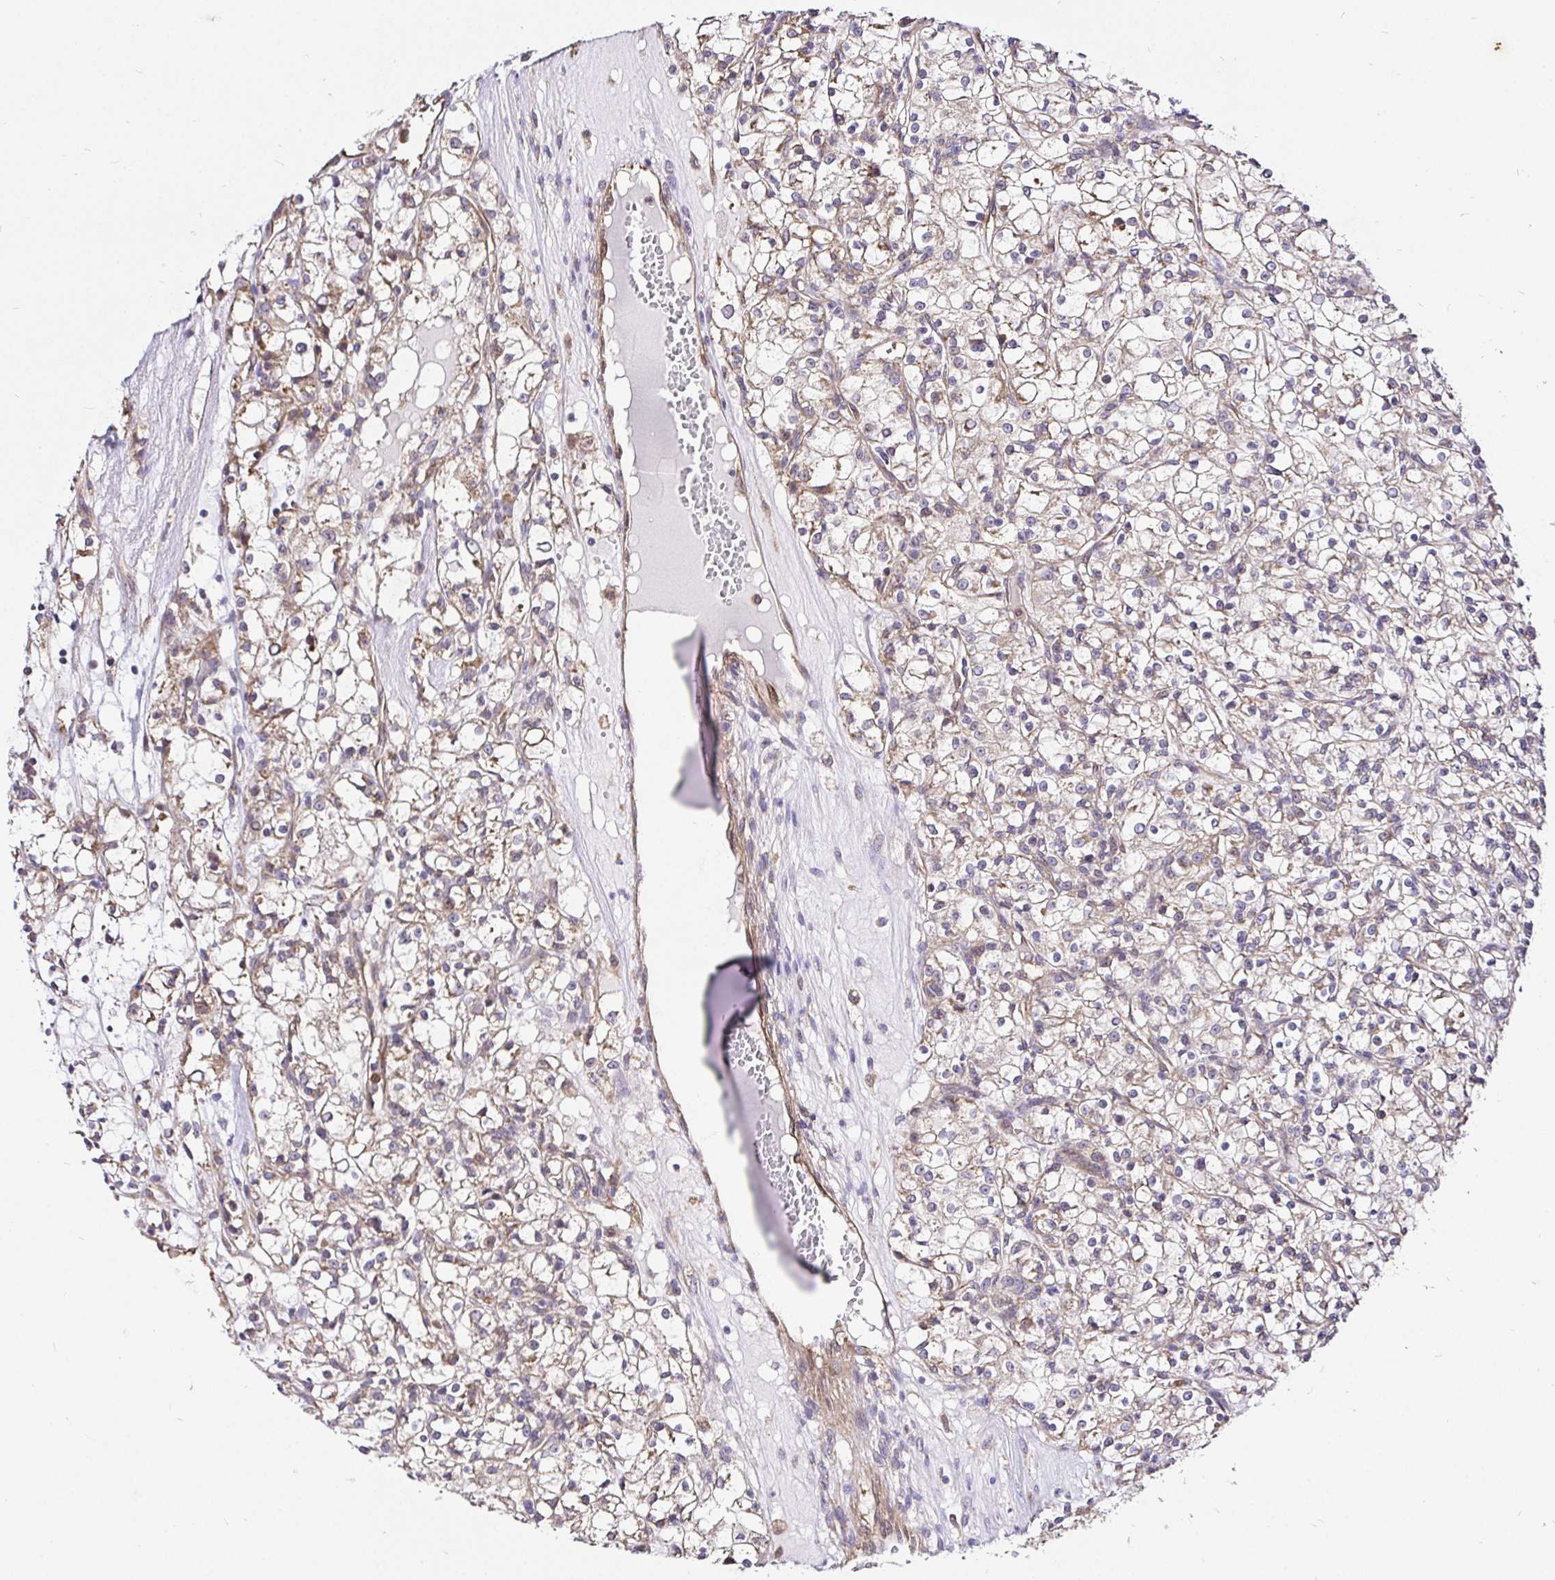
{"staining": {"intensity": "weak", "quantity": "25%-75%", "location": "cytoplasmic/membranous"}, "tissue": "renal cancer", "cell_type": "Tumor cells", "image_type": "cancer", "snomed": [{"axis": "morphology", "description": "Adenocarcinoma, NOS"}, {"axis": "topography", "description": "Kidney"}], "caption": "Adenocarcinoma (renal) stained for a protein reveals weak cytoplasmic/membranous positivity in tumor cells.", "gene": "CCDC122", "patient": {"sex": "female", "age": 59}}